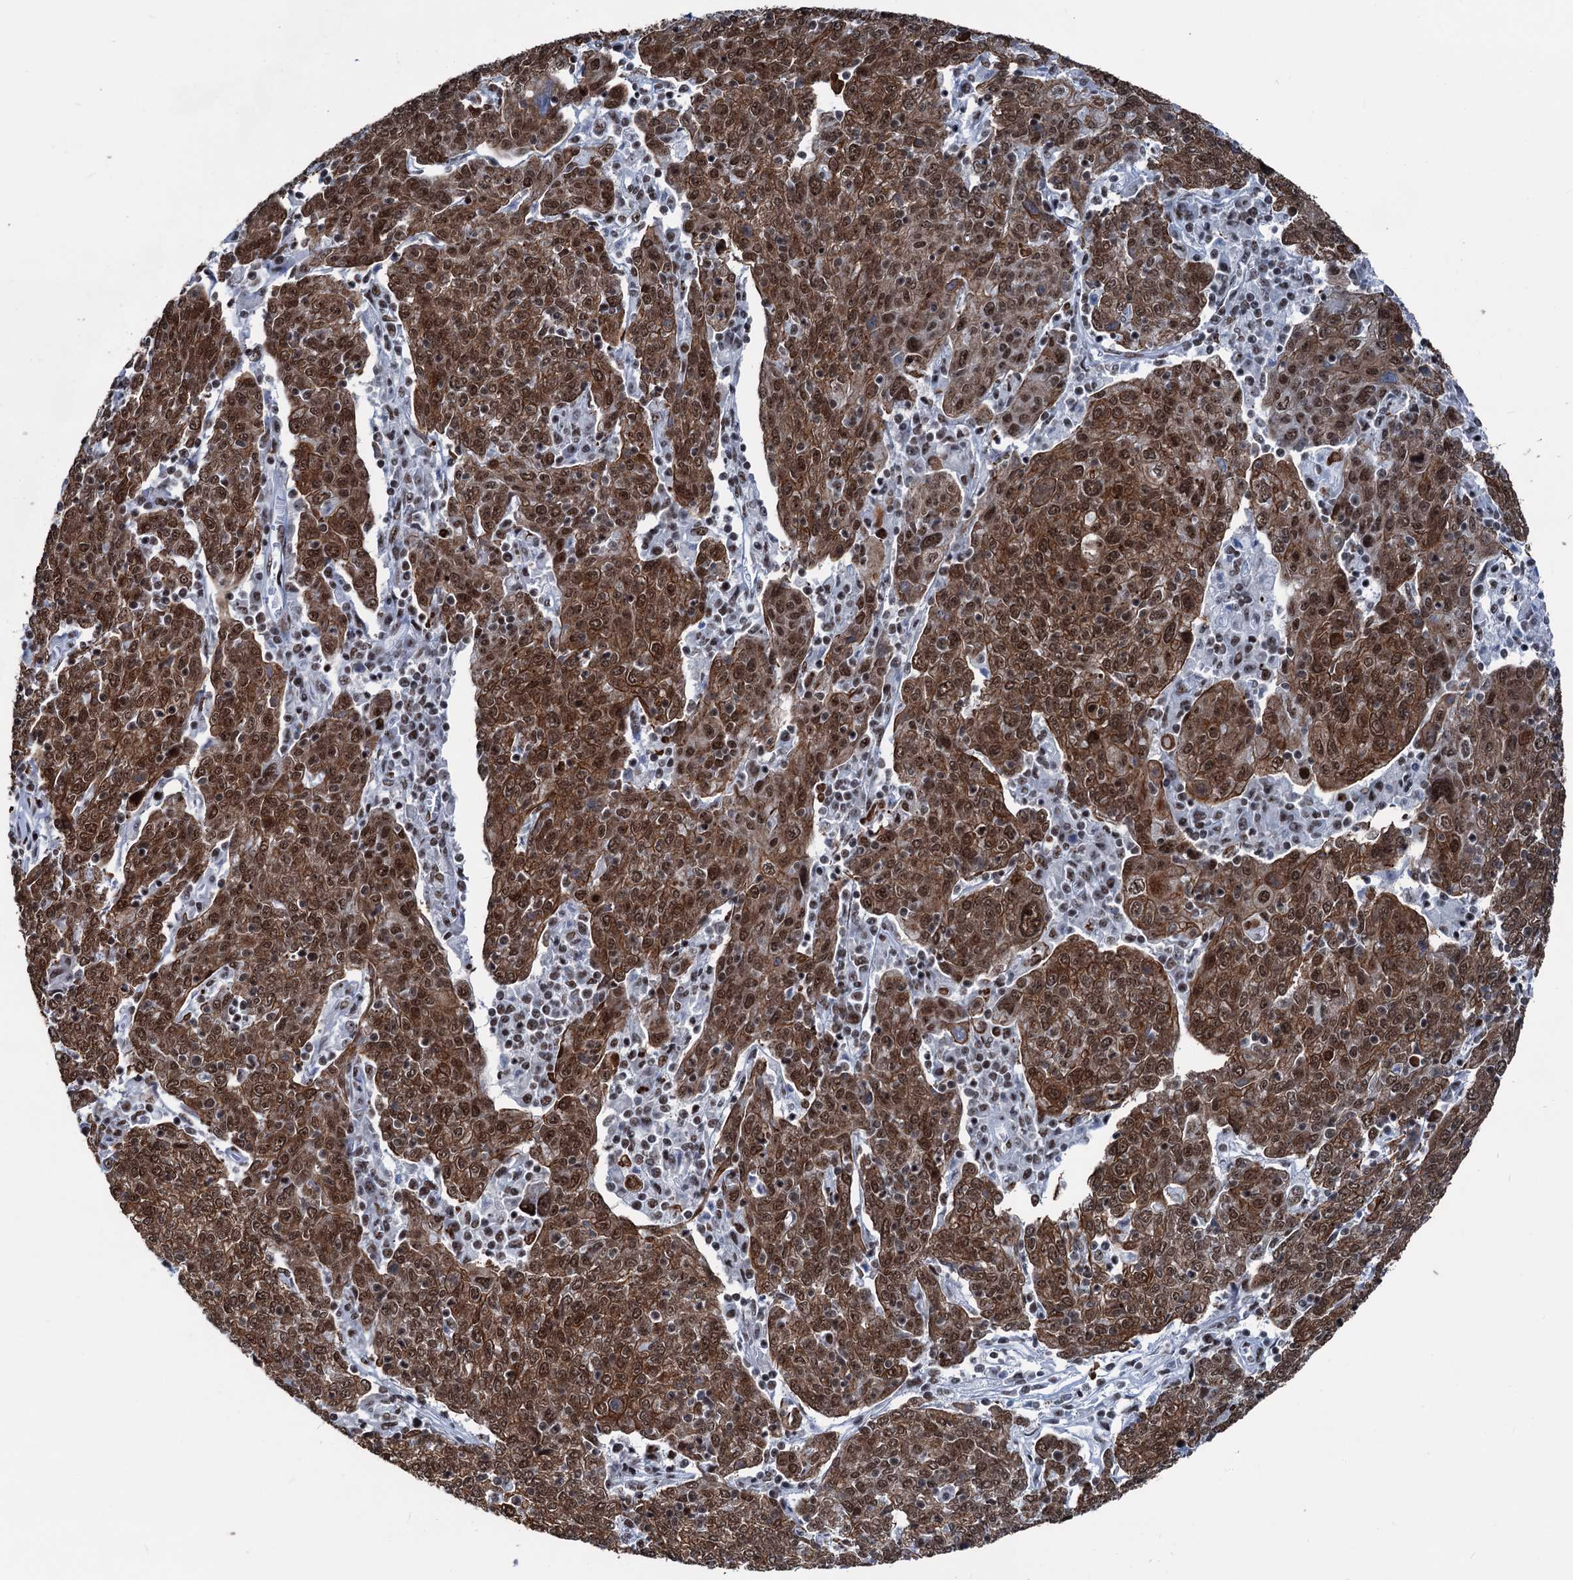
{"staining": {"intensity": "strong", "quantity": ">75%", "location": "cytoplasmic/membranous,nuclear"}, "tissue": "cervical cancer", "cell_type": "Tumor cells", "image_type": "cancer", "snomed": [{"axis": "morphology", "description": "Squamous cell carcinoma, NOS"}, {"axis": "topography", "description": "Cervix"}], "caption": "Brown immunohistochemical staining in squamous cell carcinoma (cervical) shows strong cytoplasmic/membranous and nuclear staining in about >75% of tumor cells.", "gene": "DDX23", "patient": {"sex": "female", "age": 67}}